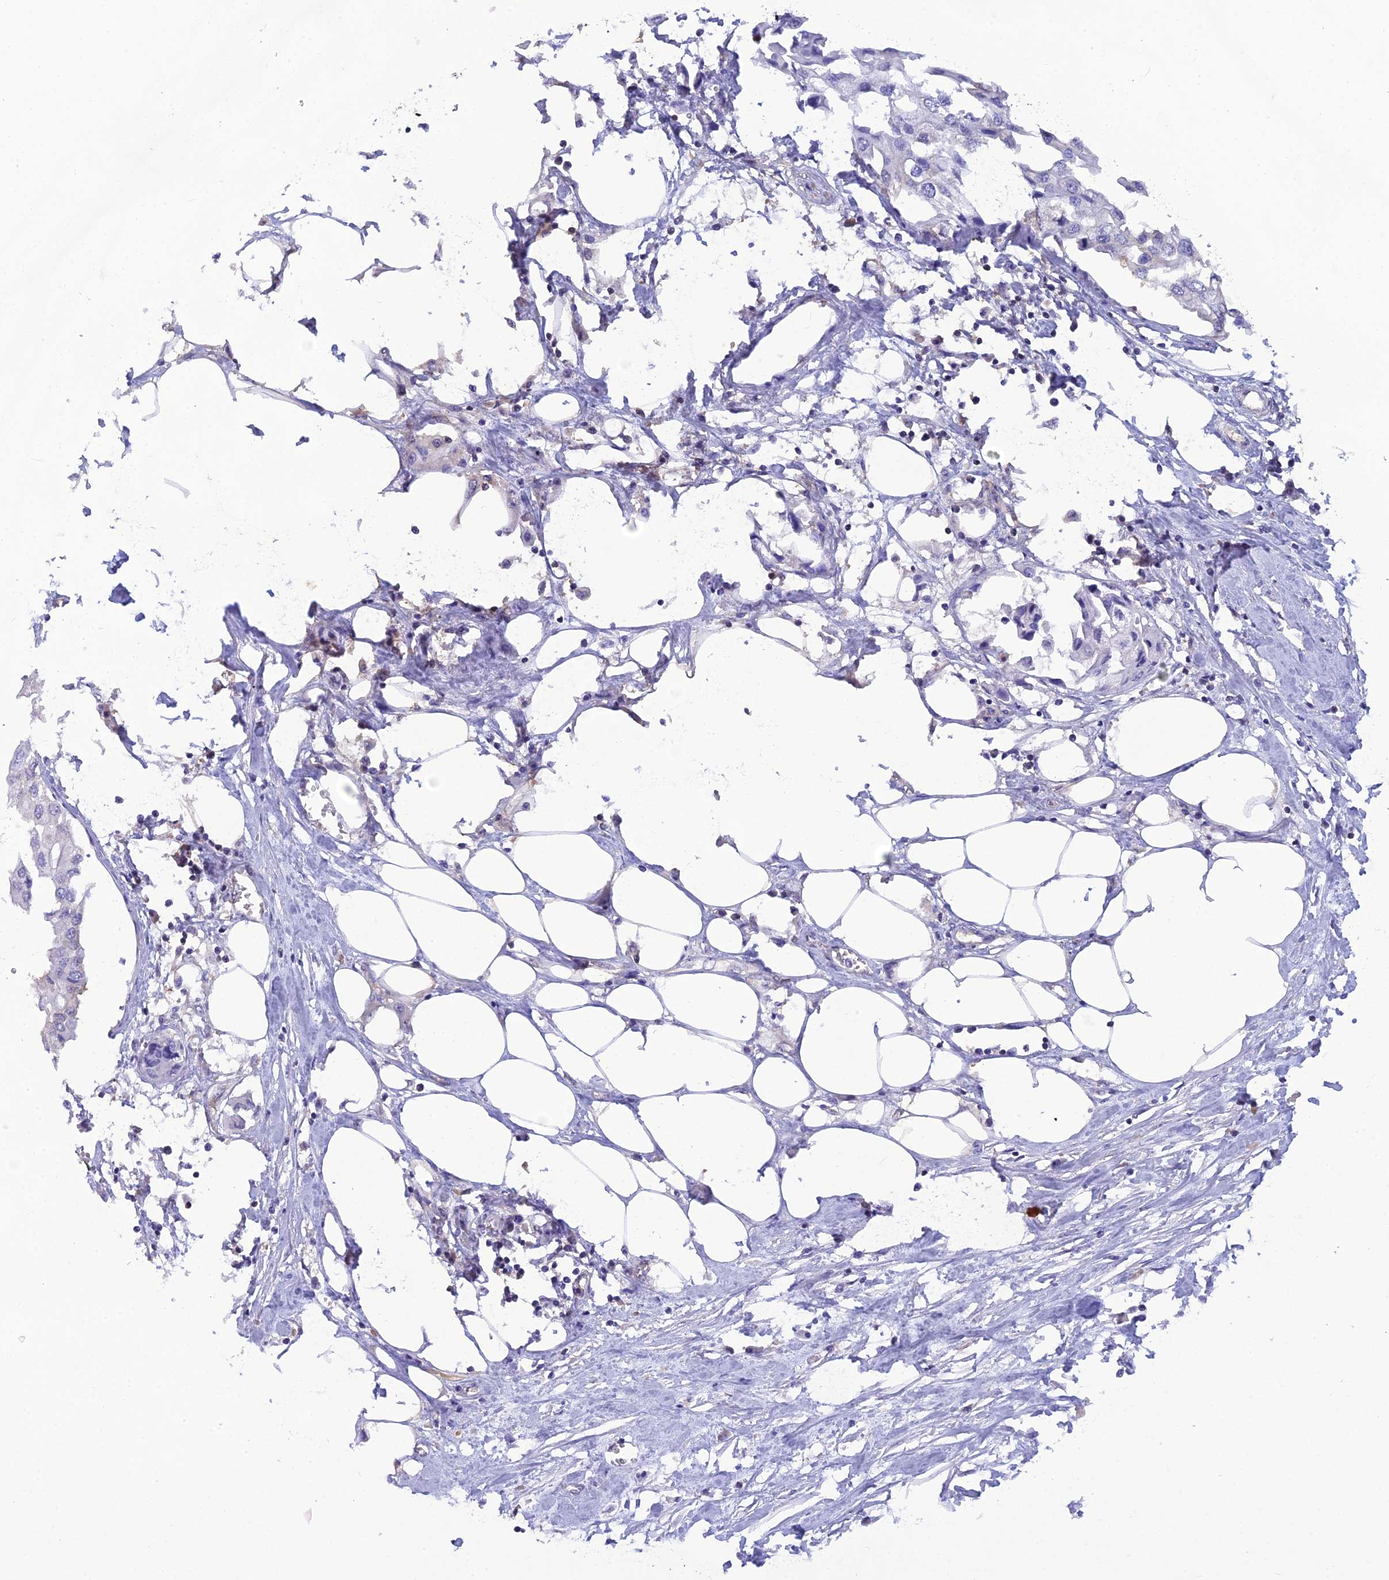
{"staining": {"intensity": "negative", "quantity": "none", "location": "none"}, "tissue": "urothelial cancer", "cell_type": "Tumor cells", "image_type": "cancer", "snomed": [{"axis": "morphology", "description": "Urothelial carcinoma, High grade"}, {"axis": "topography", "description": "Urinary bladder"}], "caption": "Histopathology image shows no protein expression in tumor cells of urothelial carcinoma (high-grade) tissue.", "gene": "HINT1", "patient": {"sex": "male", "age": 64}}